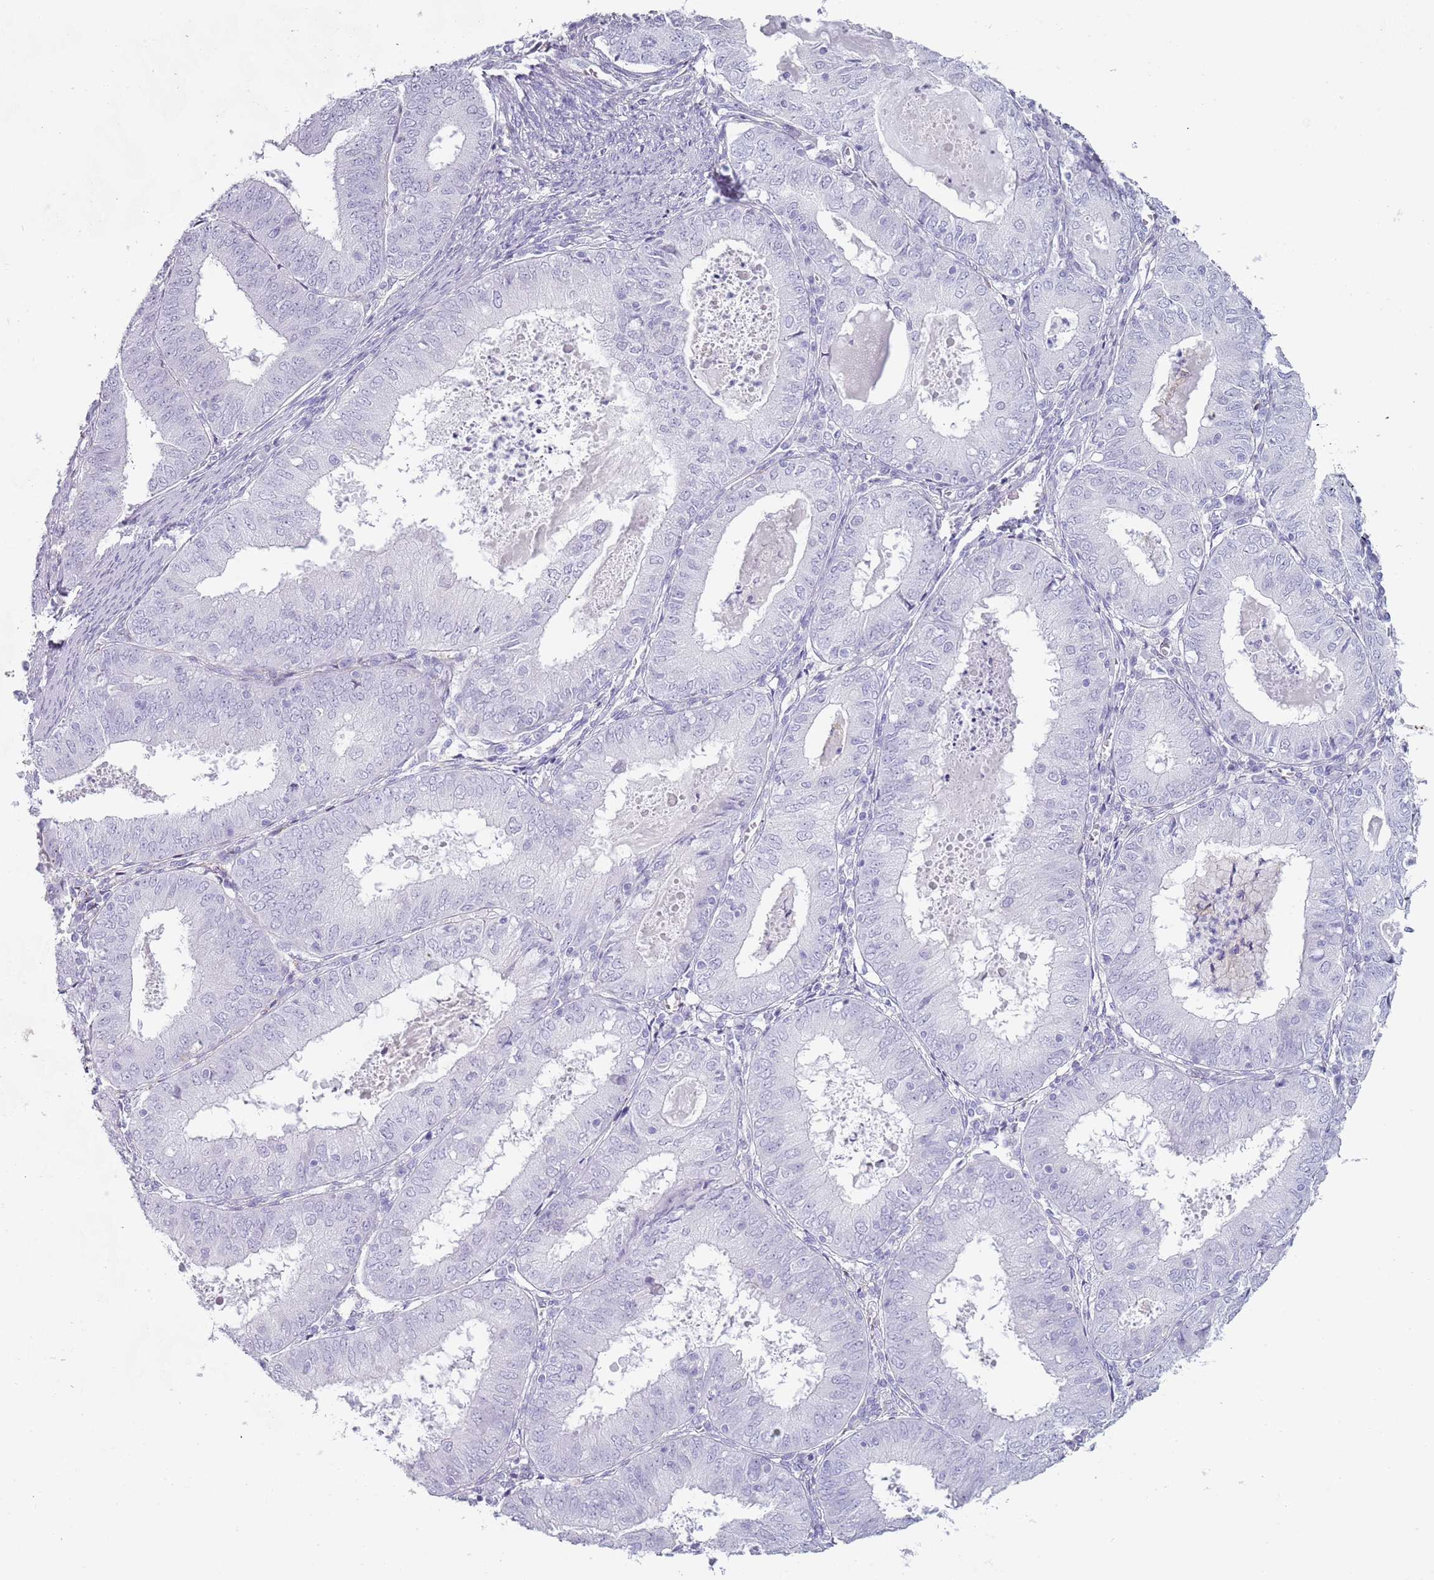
{"staining": {"intensity": "negative", "quantity": "none", "location": "none"}, "tissue": "endometrial cancer", "cell_type": "Tumor cells", "image_type": "cancer", "snomed": [{"axis": "morphology", "description": "Adenocarcinoma, NOS"}, {"axis": "topography", "description": "Endometrium"}], "caption": "Human endometrial cancer stained for a protein using IHC displays no expression in tumor cells.", "gene": "COLEC12", "patient": {"sex": "female", "age": 57}}